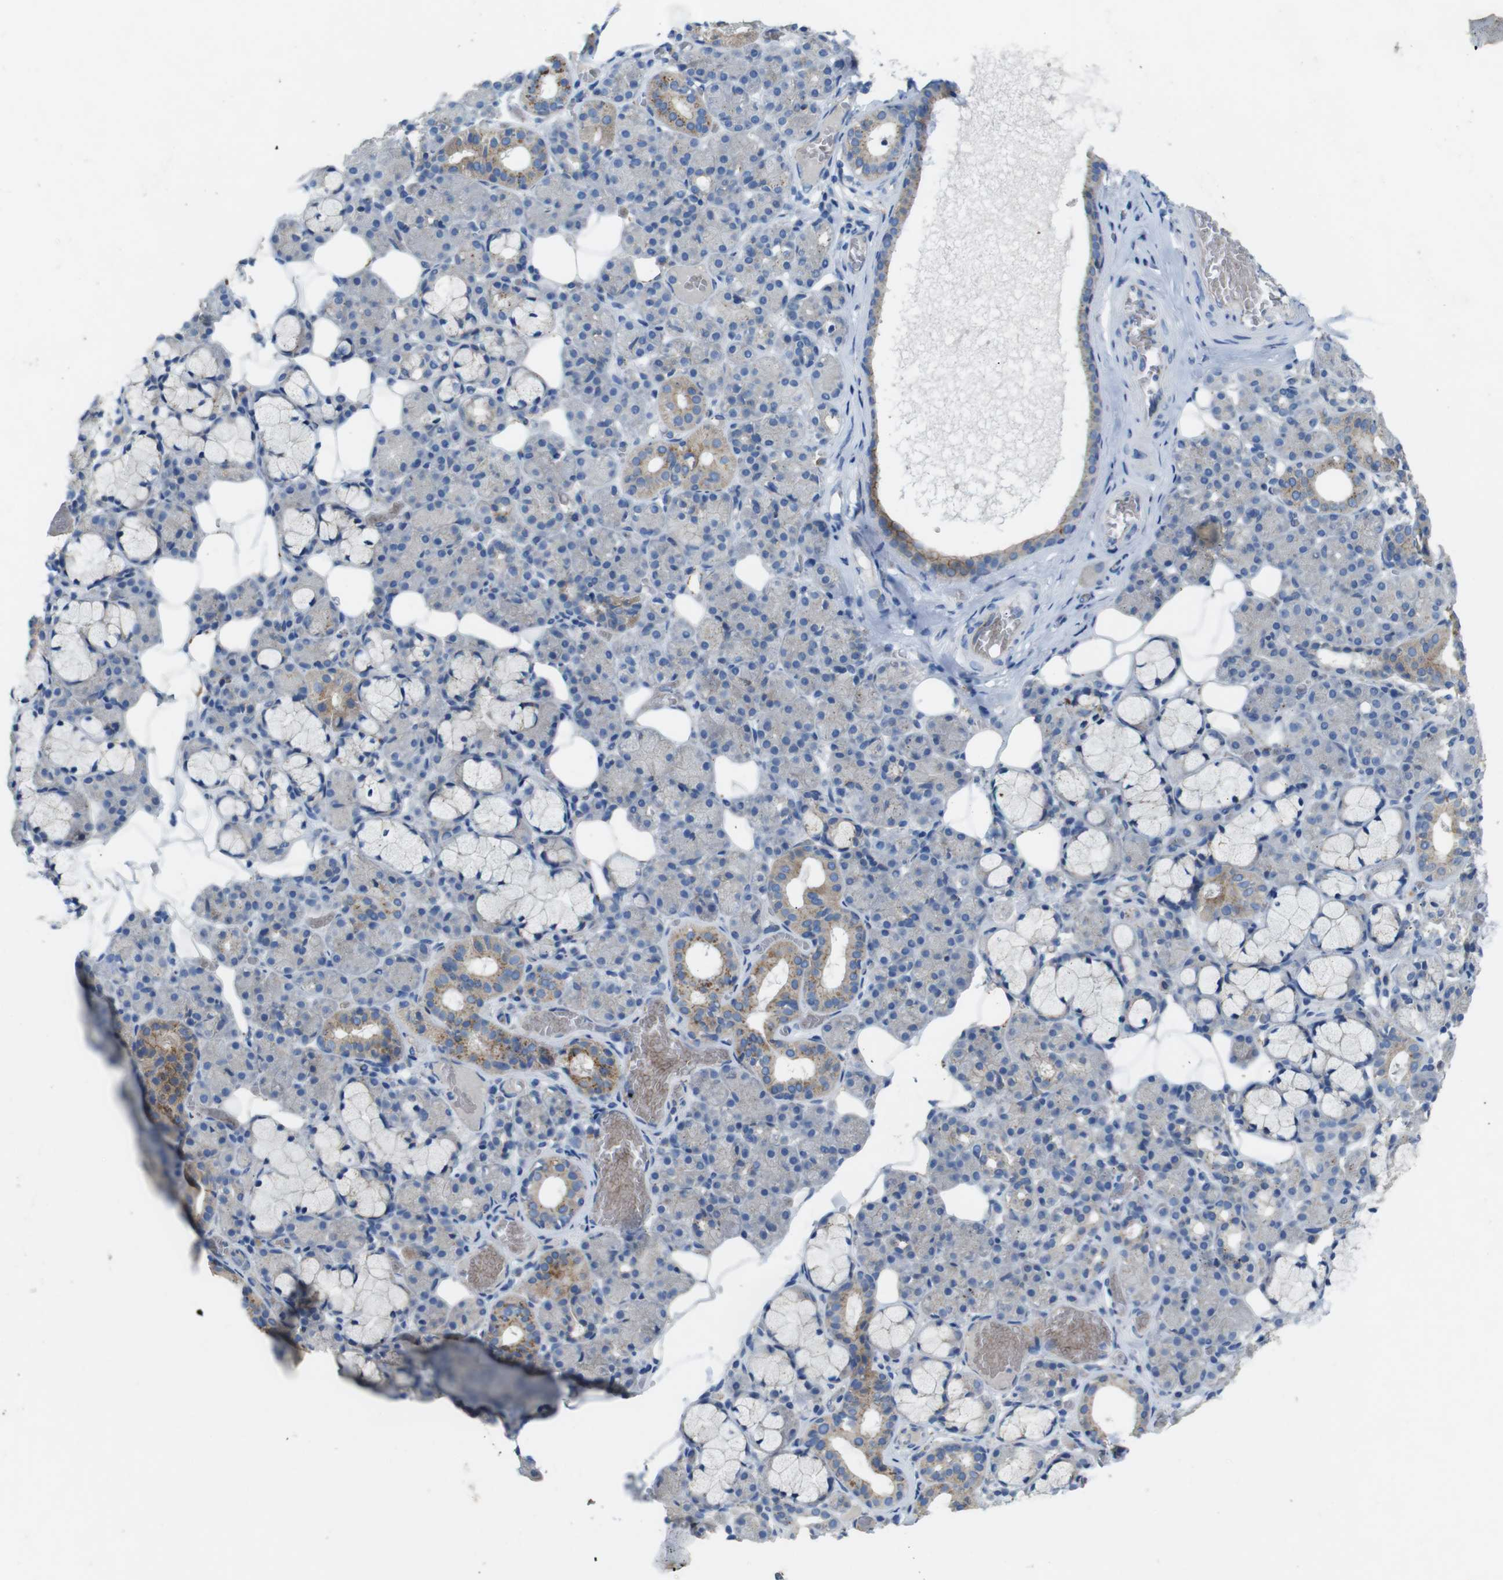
{"staining": {"intensity": "weak", "quantity": "<25%", "location": "cytoplasmic/membranous"}, "tissue": "salivary gland", "cell_type": "Glandular cells", "image_type": "normal", "snomed": [{"axis": "morphology", "description": "Normal tissue, NOS"}, {"axis": "topography", "description": "Salivary gland"}], "caption": "A micrograph of salivary gland stained for a protein reveals no brown staining in glandular cells. (DAB (3,3'-diaminobenzidine) immunohistochemistry visualized using brightfield microscopy, high magnification).", "gene": "NHLRC3", "patient": {"sex": "male", "age": 63}}